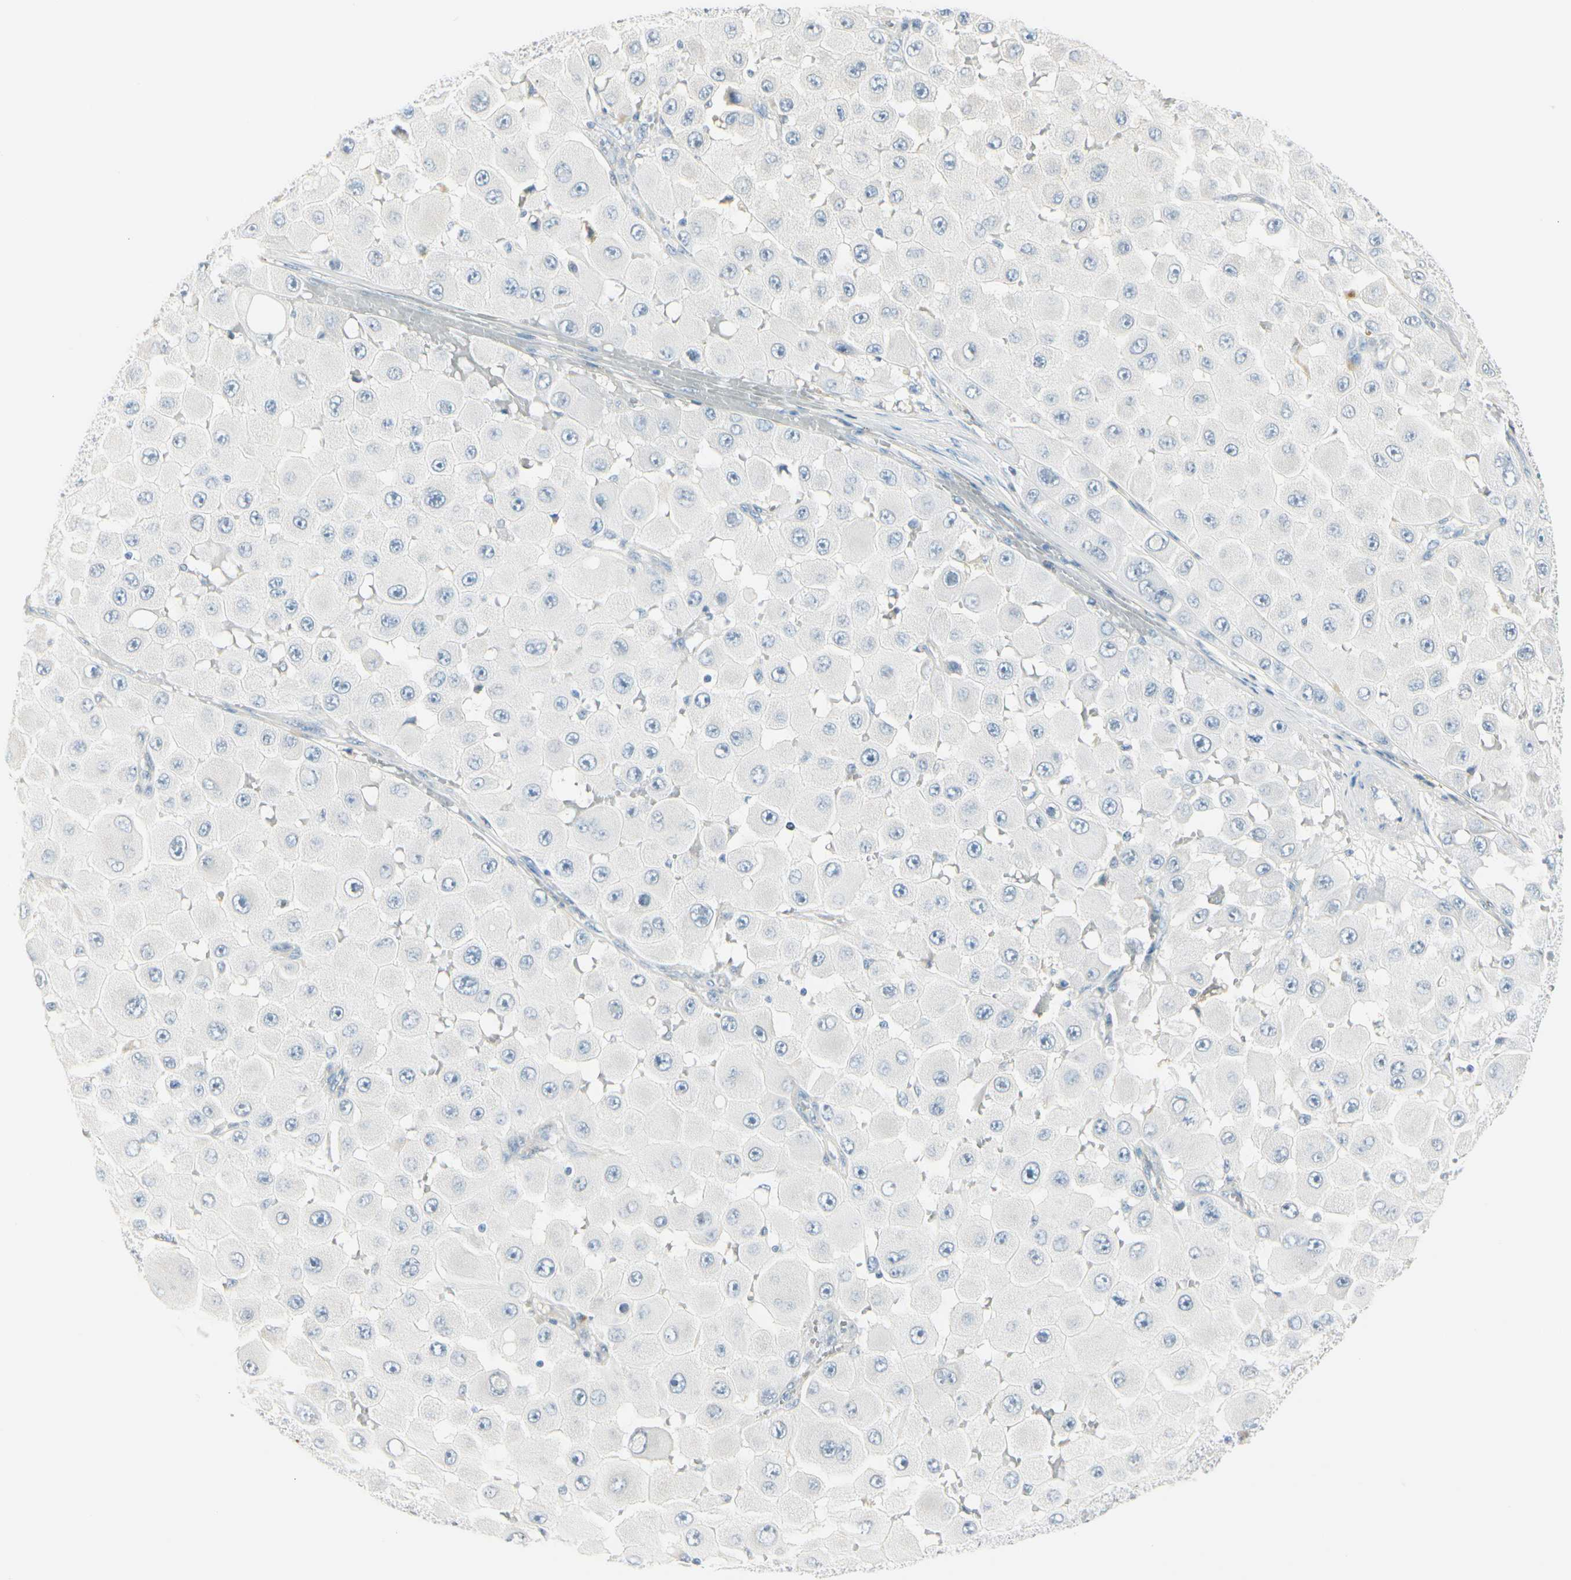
{"staining": {"intensity": "negative", "quantity": "none", "location": "none"}, "tissue": "melanoma", "cell_type": "Tumor cells", "image_type": "cancer", "snomed": [{"axis": "morphology", "description": "Malignant melanoma, NOS"}, {"axis": "topography", "description": "Skin"}], "caption": "IHC photomicrograph of neoplastic tissue: human malignant melanoma stained with DAB shows no significant protein staining in tumor cells.", "gene": "CDHR5", "patient": {"sex": "female", "age": 81}}